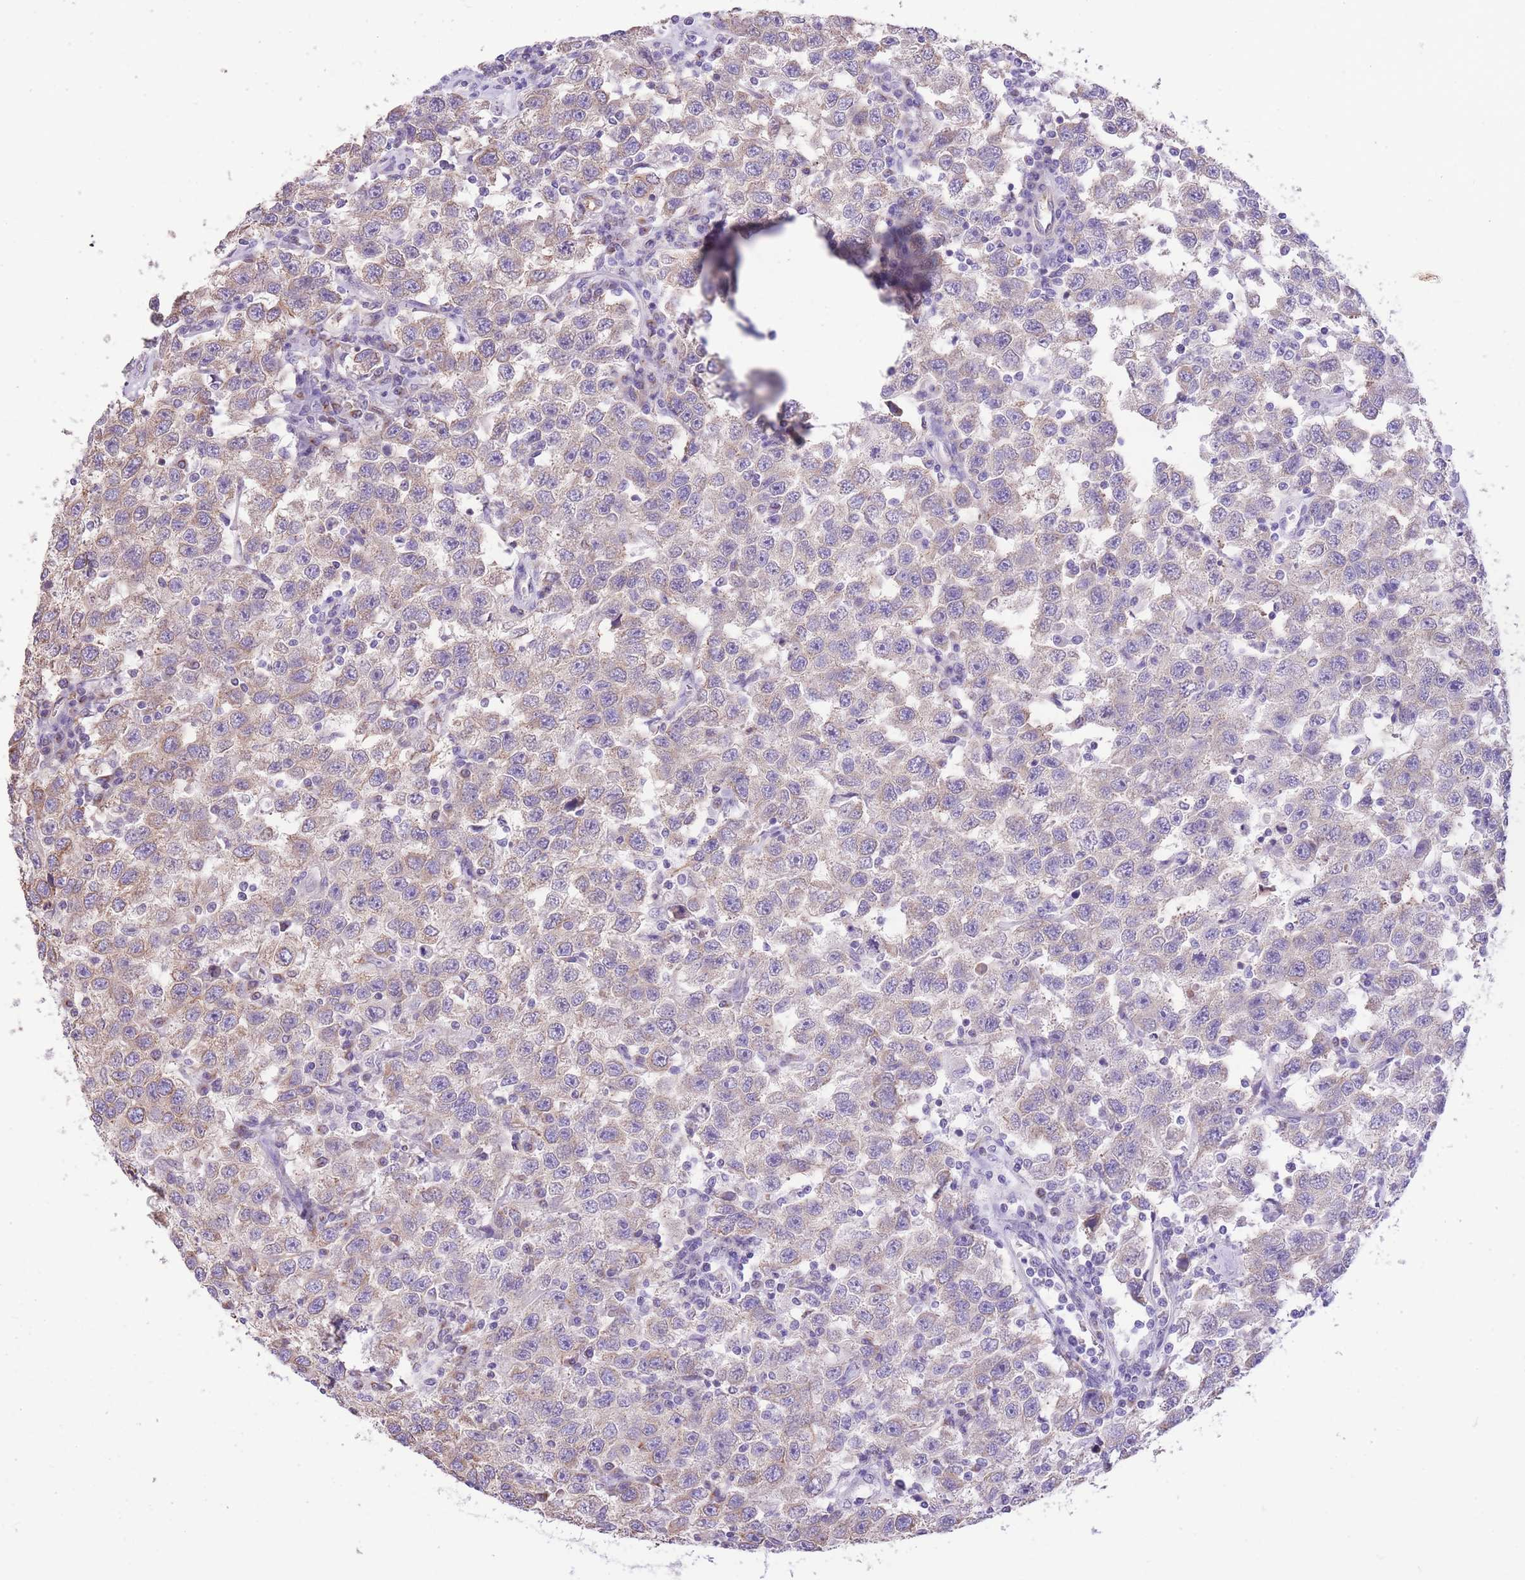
{"staining": {"intensity": "weak", "quantity": "<25%", "location": "cytoplasmic/membranous"}, "tissue": "testis cancer", "cell_type": "Tumor cells", "image_type": "cancer", "snomed": [{"axis": "morphology", "description": "Seminoma, NOS"}, {"axis": "topography", "description": "Testis"}], "caption": "This is a photomicrograph of immunohistochemistry (IHC) staining of testis seminoma, which shows no staining in tumor cells. (Stains: DAB IHC with hematoxylin counter stain, Microscopy: brightfield microscopy at high magnification).", "gene": "RHOU", "patient": {"sex": "male", "age": 41}}